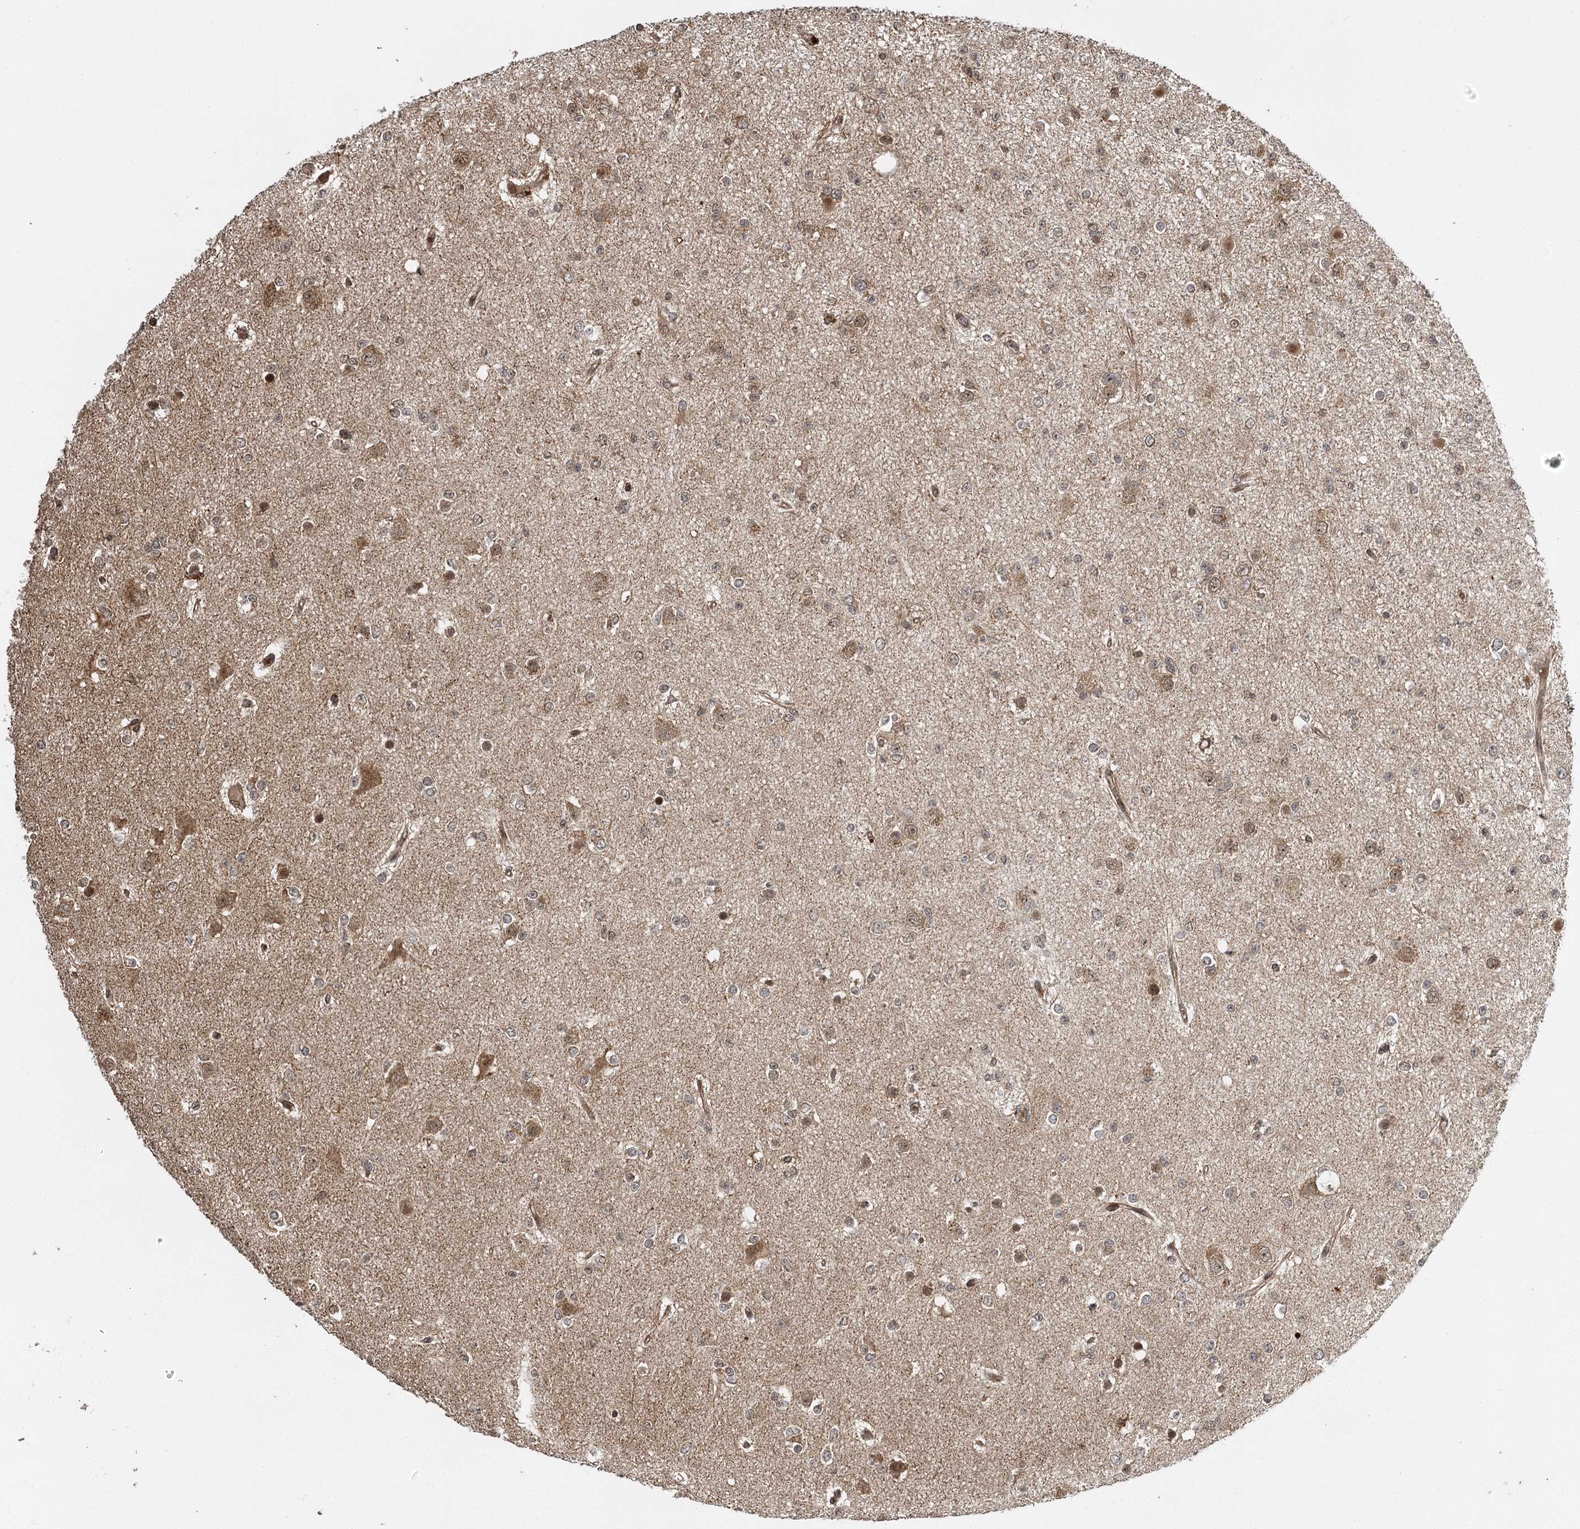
{"staining": {"intensity": "moderate", "quantity": "<25%", "location": "cytoplasmic/membranous,nuclear"}, "tissue": "glioma", "cell_type": "Tumor cells", "image_type": "cancer", "snomed": [{"axis": "morphology", "description": "Glioma, malignant, Low grade"}, {"axis": "topography", "description": "Brain"}], "caption": "A brown stain highlights moderate cytoplasmic/membranous and nuclear staining of a protein in malignant low-grade glioma tumor cells. (DAB (3,3'-diaminobenzidine) IHC, brown staining for protein, blue staining for nuclei).", "gene": "IL11RA", "patient": {"sex": "female", "age": 22}}